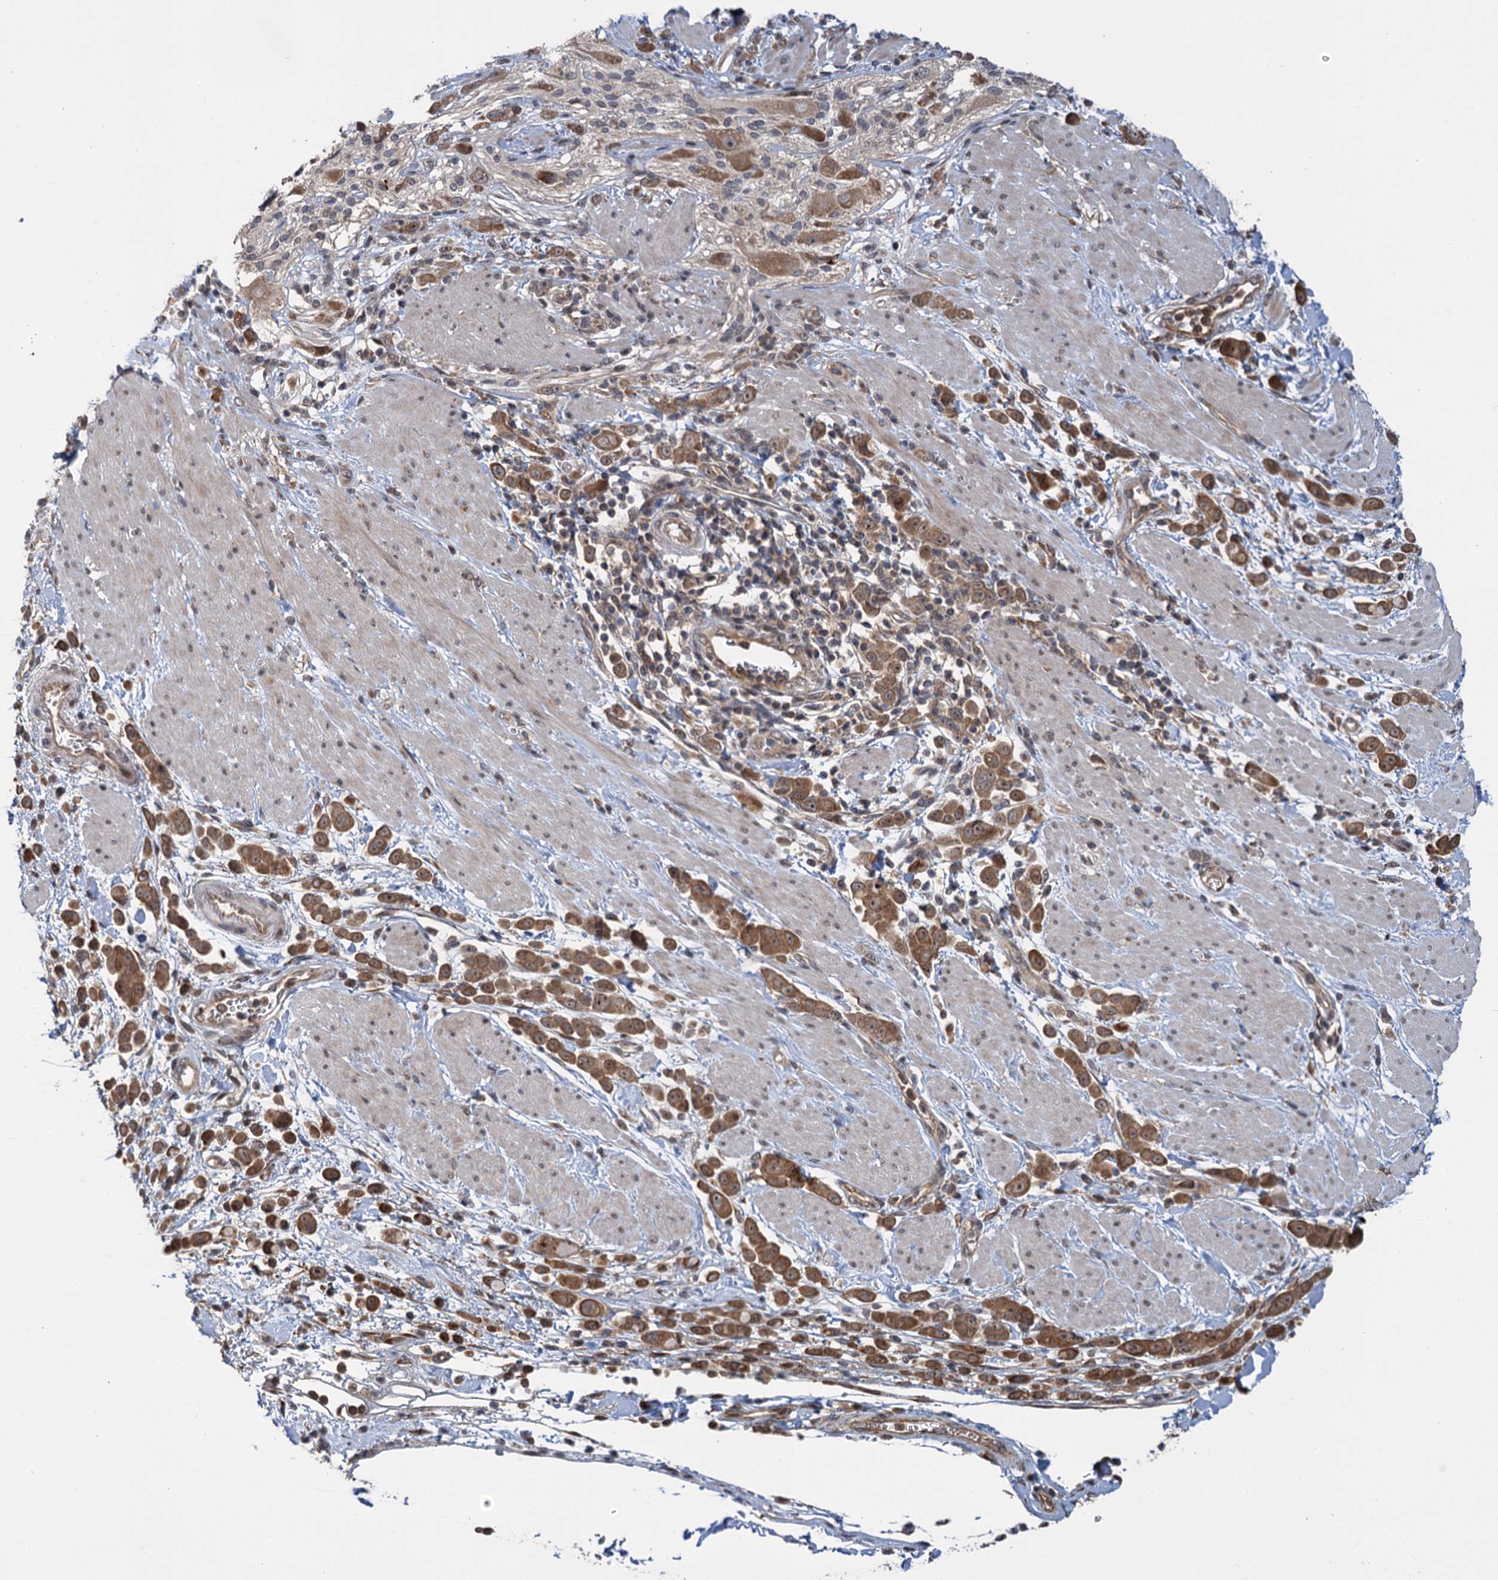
{"staining": {"intensity": "moderate", "quantity": ">75%", "location": "cytoplasmic/membranous"}, "tissue": "pancreatic cancer", "cell_type": "Tumor cells", "image_type": "cancer", "snomed": [{"axis": "morphology", "description": "Normal tissue, NOS"}, {"axis": "morphology", "description": "Adenocarcinoma, NOS"}, {"axis": "topography", "description": "Pancreas"}], "caption": "An image of pancreatic adenocarcinoma stained for a protein demonstrates moderate cytoplasmic/membranous brown staining in tumor cells.", "gene": "KANSL2", "patient": {"sex": "female", "age": 64}}